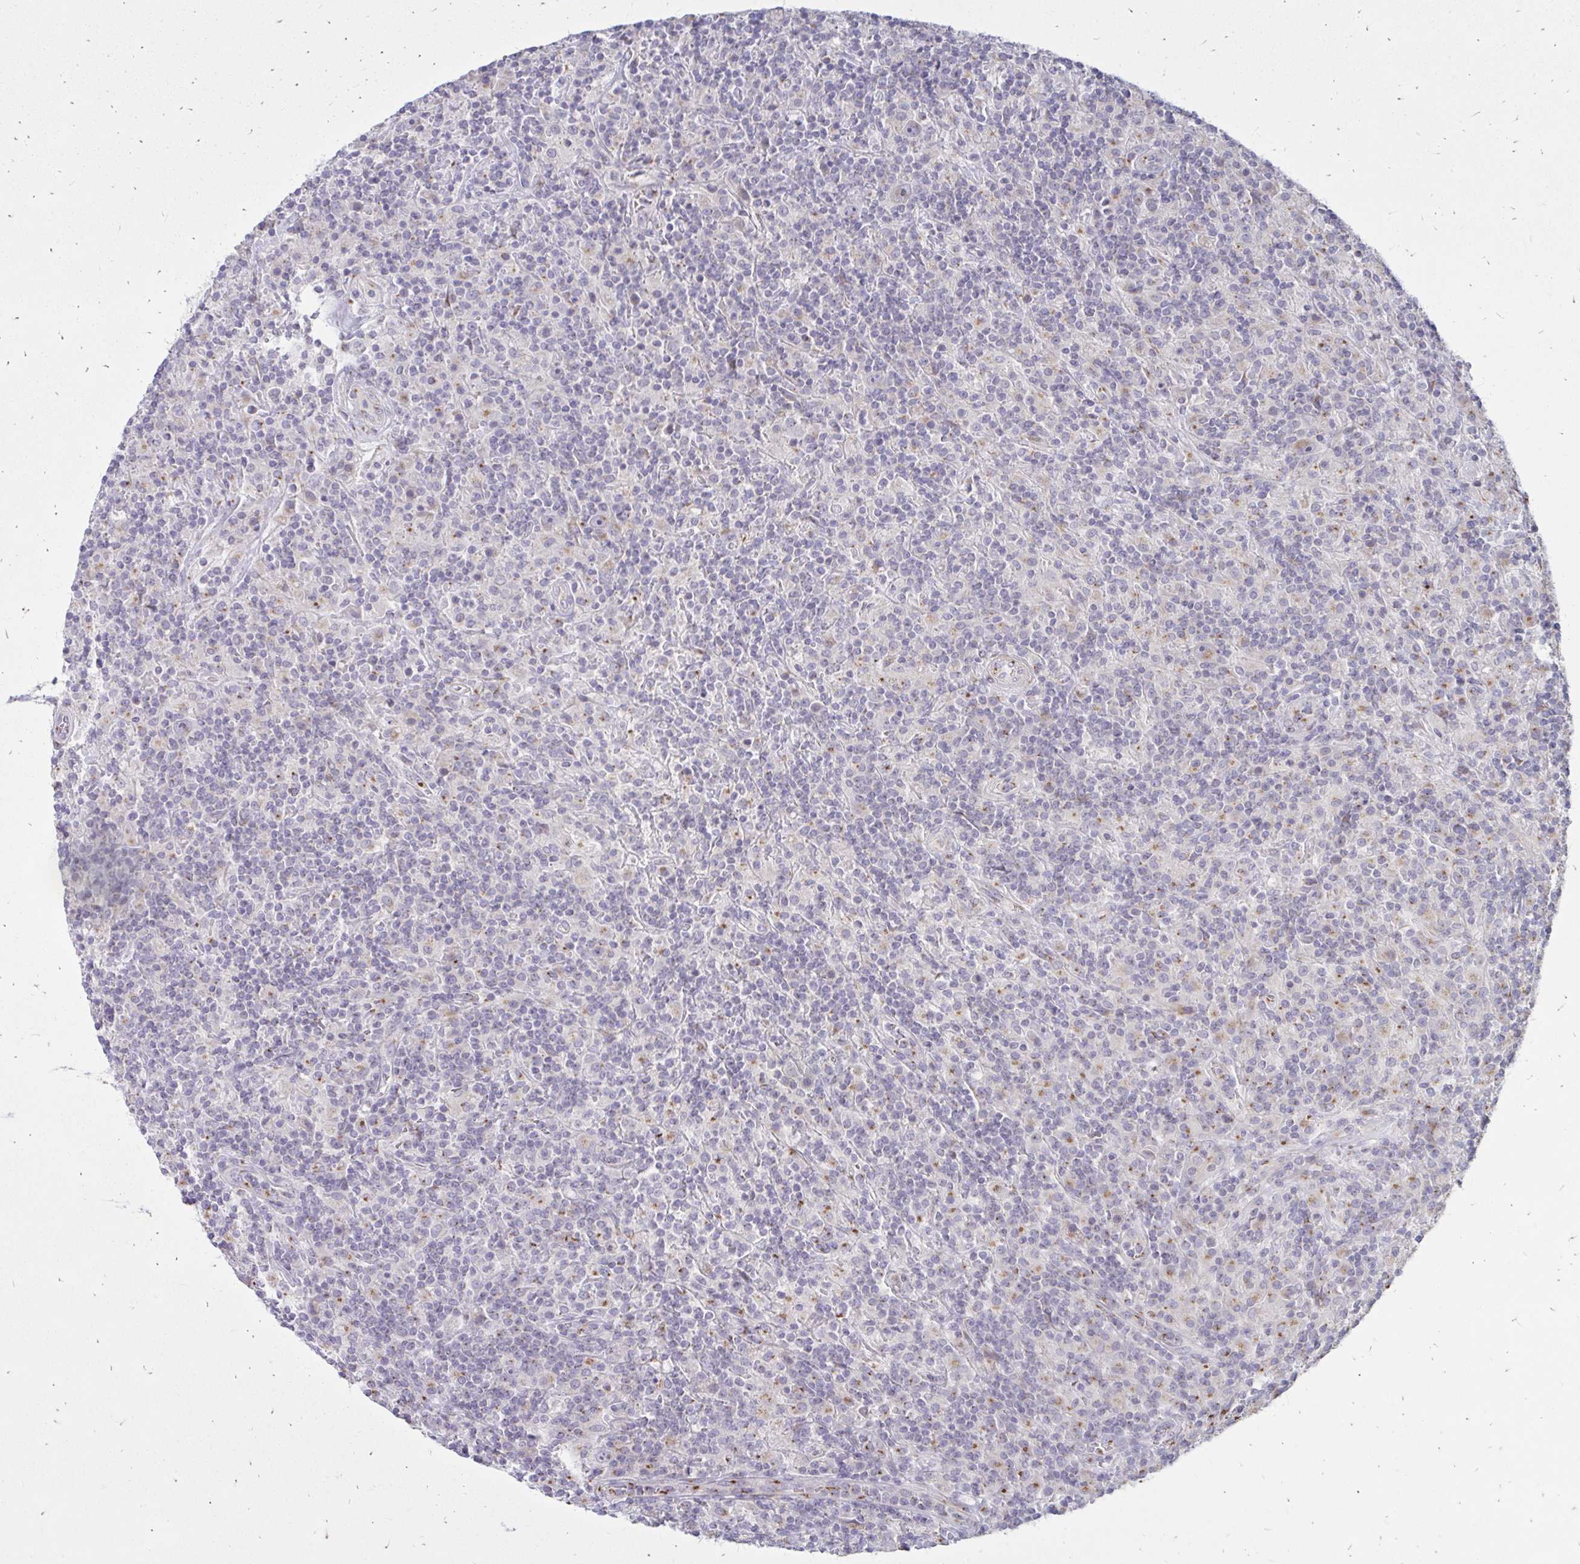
{"staining": {"intensity": "negative", "quantity": "none", "location": "none"}, "tissue": "lymphoma", "cell_type": "Tumor cells", "image_type": "cancer", "snomed": [{"axis": "morphology", "description": "Hodgkin's disease, NOS"}, {"axis": "topography", "description": "Lymph node"}], "caption": "High power microscopy image of an immunohistochemistry (IHC) photomicrograph of Hodgkin's disease, revealing no significant expression in tumor cells.", "gene": "RAB6B", "patient": {"sex": "male", "age": 70}}